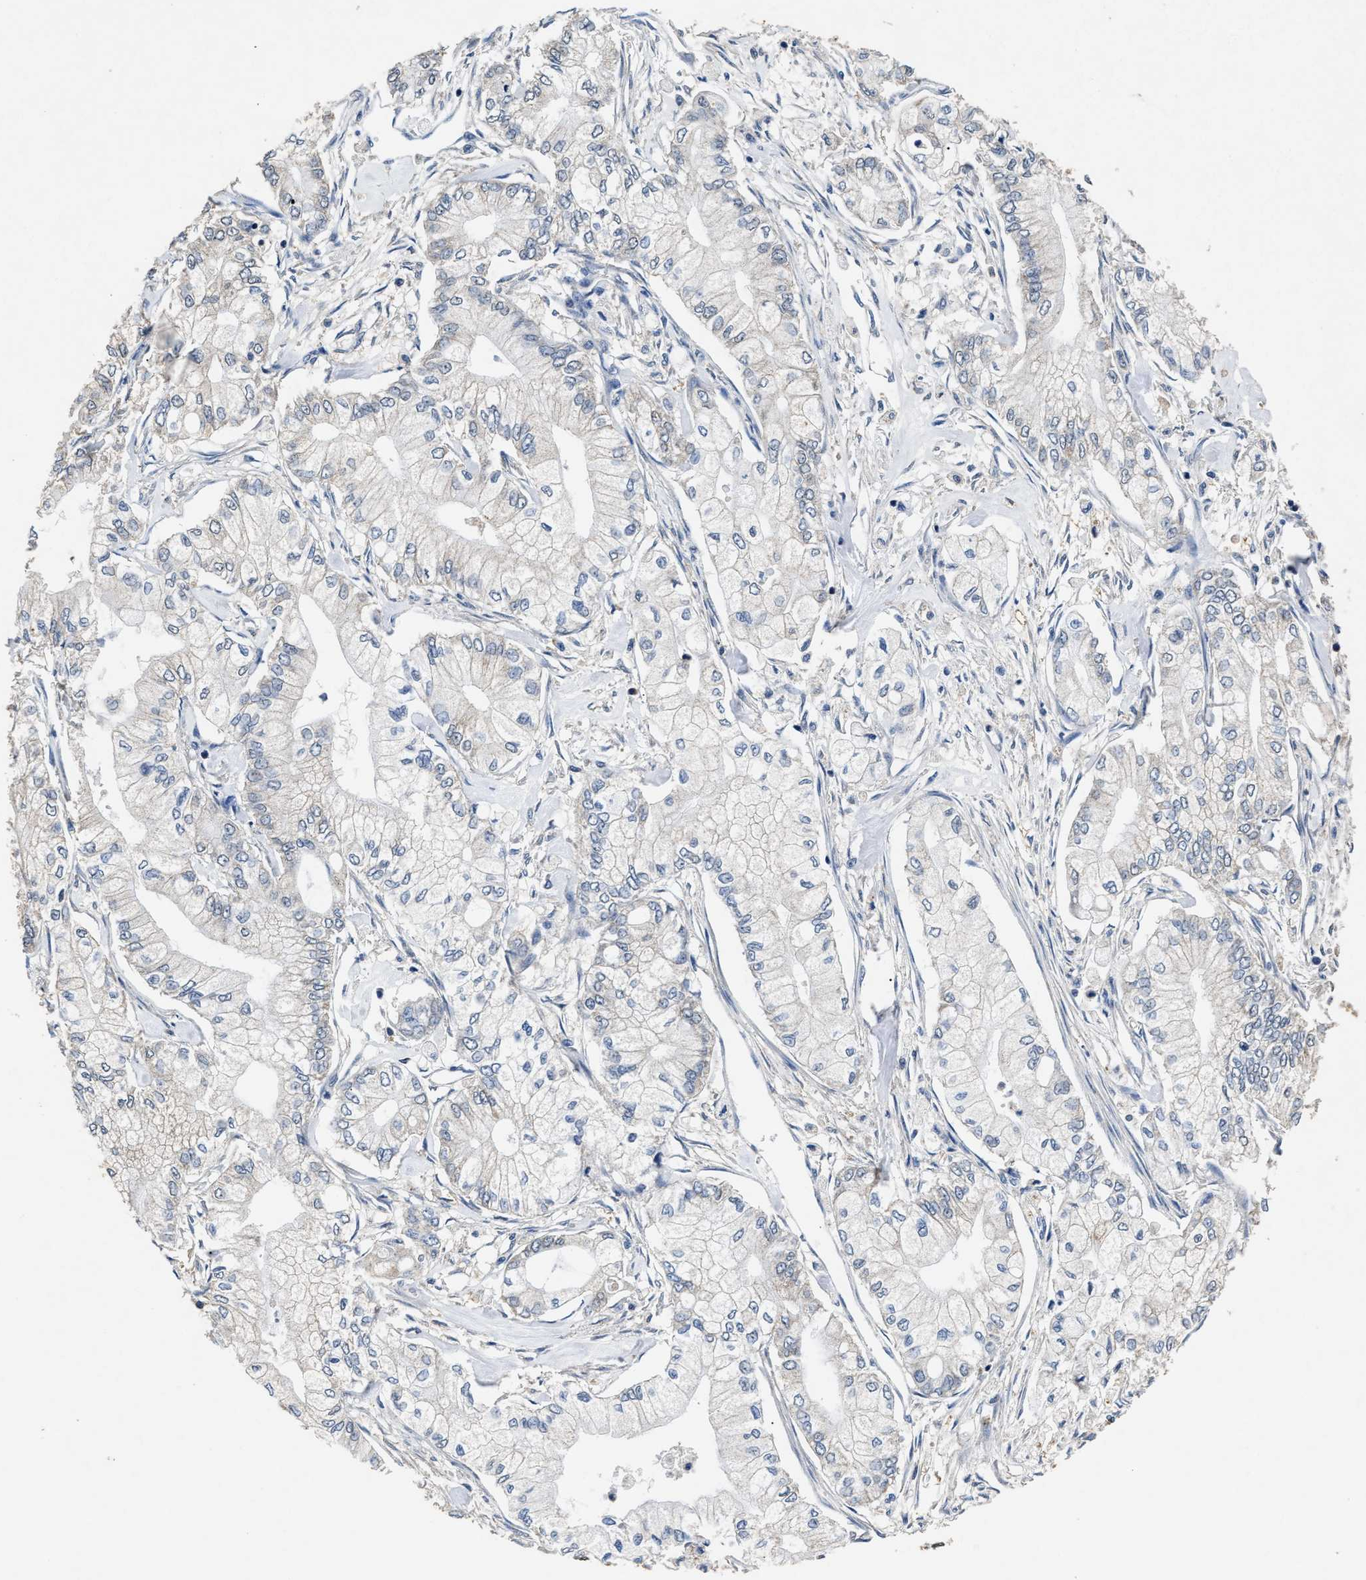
{"staining": {"intensity": "negative", "quantity": "none", "location": "none"}, "tissue": "pancreatic cancer", "cell_type": "Tumor cells", "image_type": "cancer", "snomed": [{"axis": "morphology", "description": "Adenocarcinoma, NOS"}, {"axis": "topography", "description": "Pancreas"}], "caption": "Immunohistochemistry of human pancreatic cancer (adenocarcinoma) shows no expression in tumor cells. (Immunohistochemistry (ihc), brightfield microscopy, high magnification).", "gene": "ACAT2", "patient": {"sex": "male", "age": 70}}